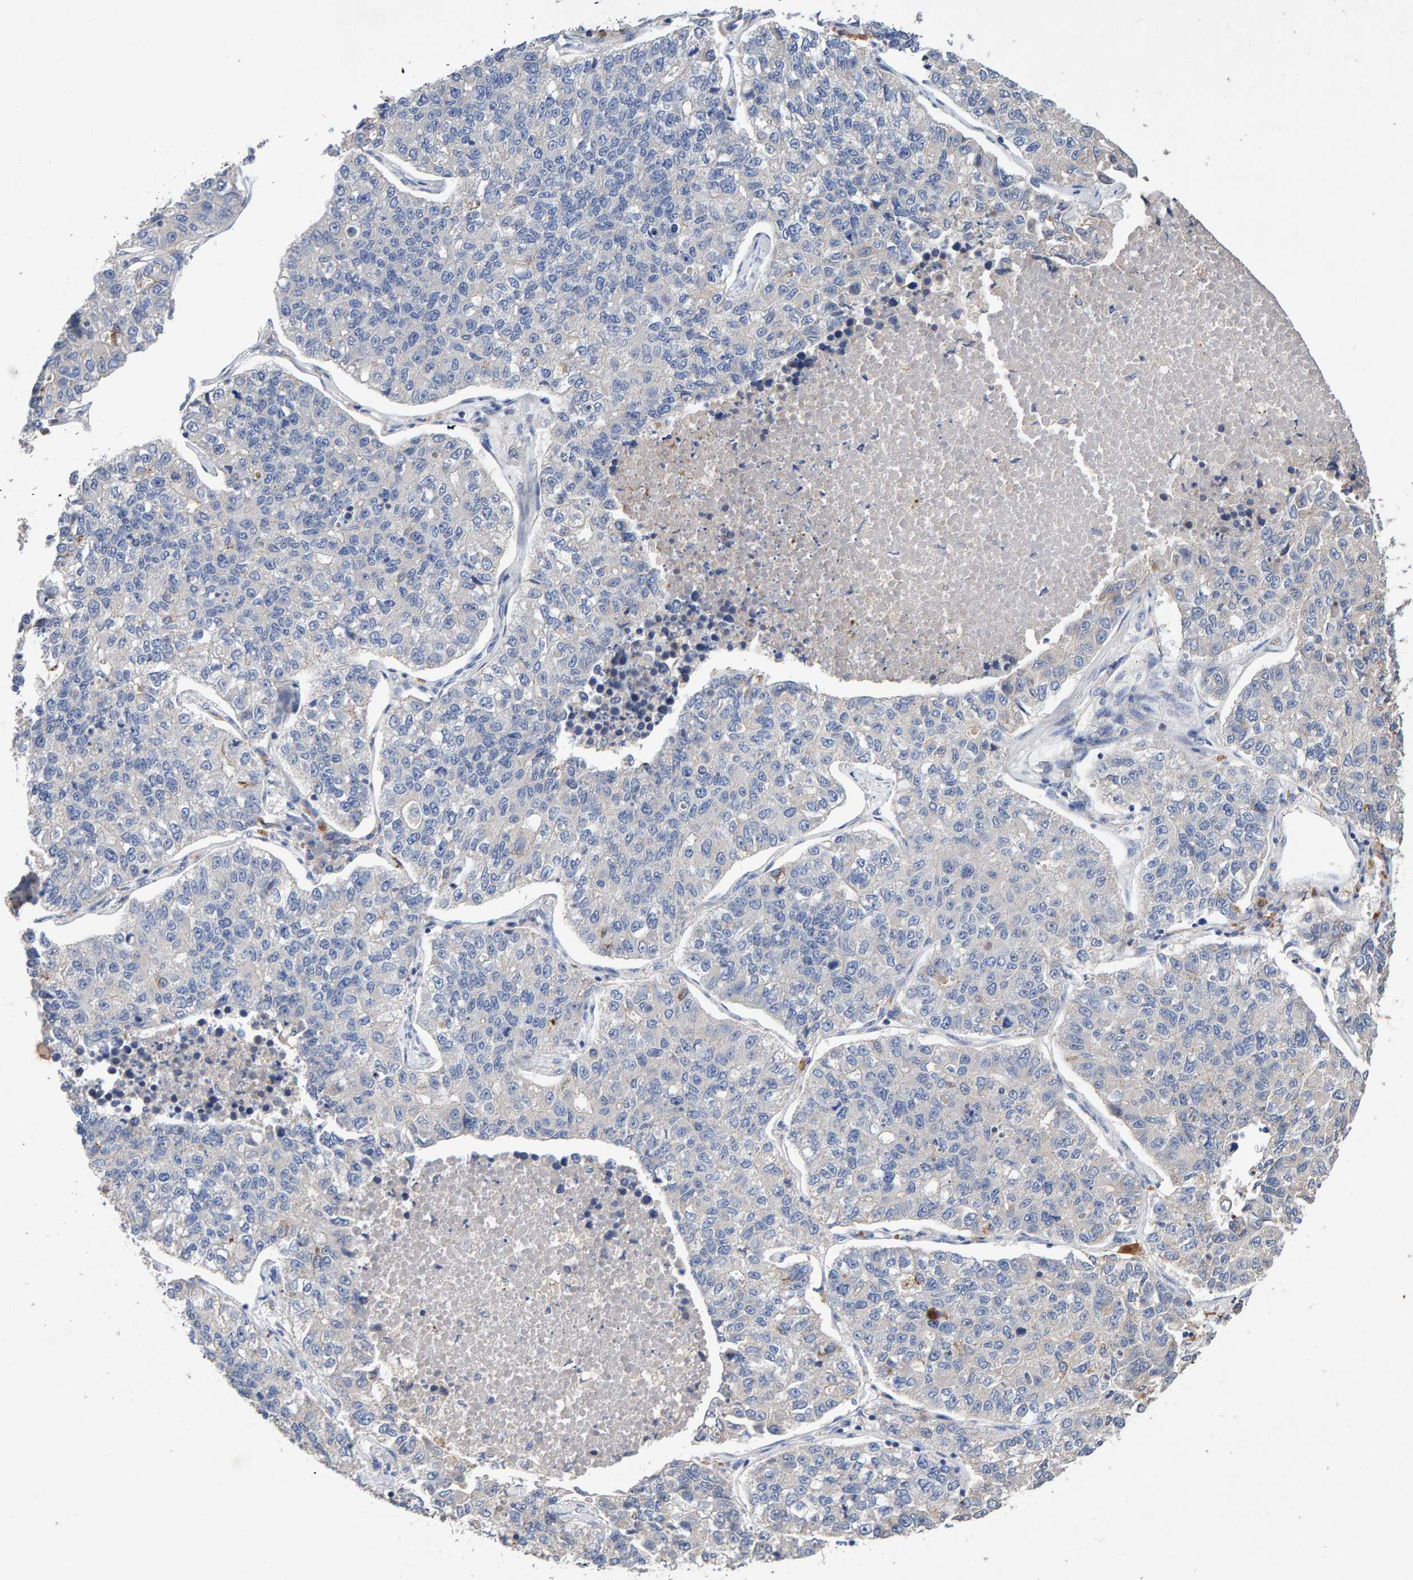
{"staining": {"intensity": "negative", "quantity": "none", "location": "none"}, "tissue": "lung cancer", "cell_type": "Tumor cells", "image_type": "cancer", "snomed": [{"axis": "morphology", "description": "Adenocarcinoma, NOS"}, {"axis": "topography", "description": "Lung"}], "caption": "High magnification brightfield microscopy of lung adenocarcinoma stained with DAB (3,3'-diaminobenzidine) (brown) and counterstained with hematoxylin (blue): tumor cells show no significant staining.", "gene": "EFR3A", "patient": {"sex": "male", "age": 49}}